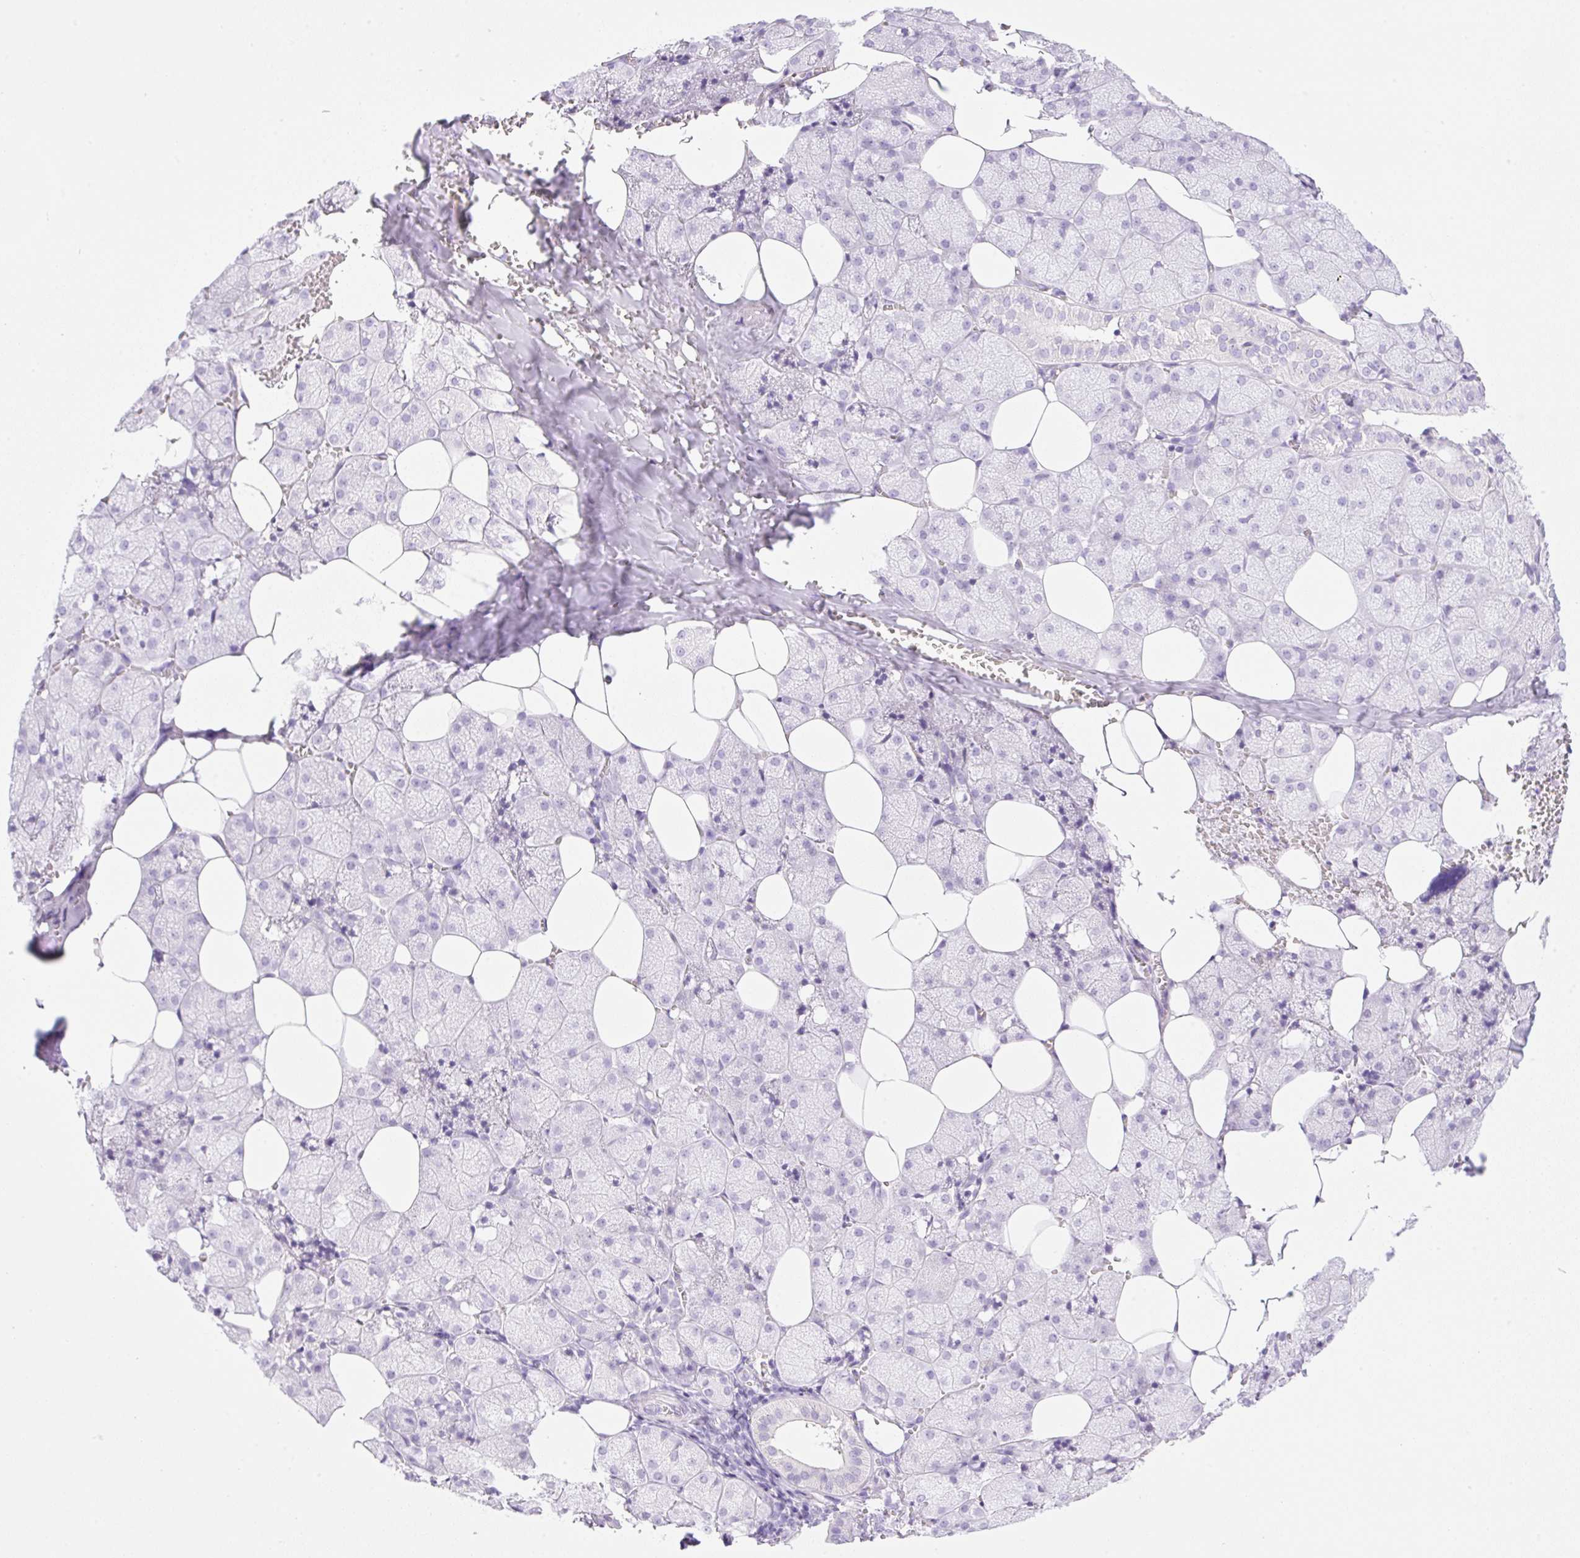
{"staining": {"intensity": "negative", "quantity": "none", "location": "none"}, "tissue": "salivary gland", "cell_type": "Glandular cells", "image_type": "normal", "snomed": [{"axis": "morphology", "description": "Normal tissue, NOS"}, {"axis": "topography", "description": "Salivary gland"}, {"axis": "topography", "description": "Peripheral nerve tissue"}], "caption": "The immunohistochemistry (IHC) photomicrograph has no significant positivity in glandular cells of salivary gland.", "gene": "PALM3", "patient": {"sex": "male", "age": 38}}